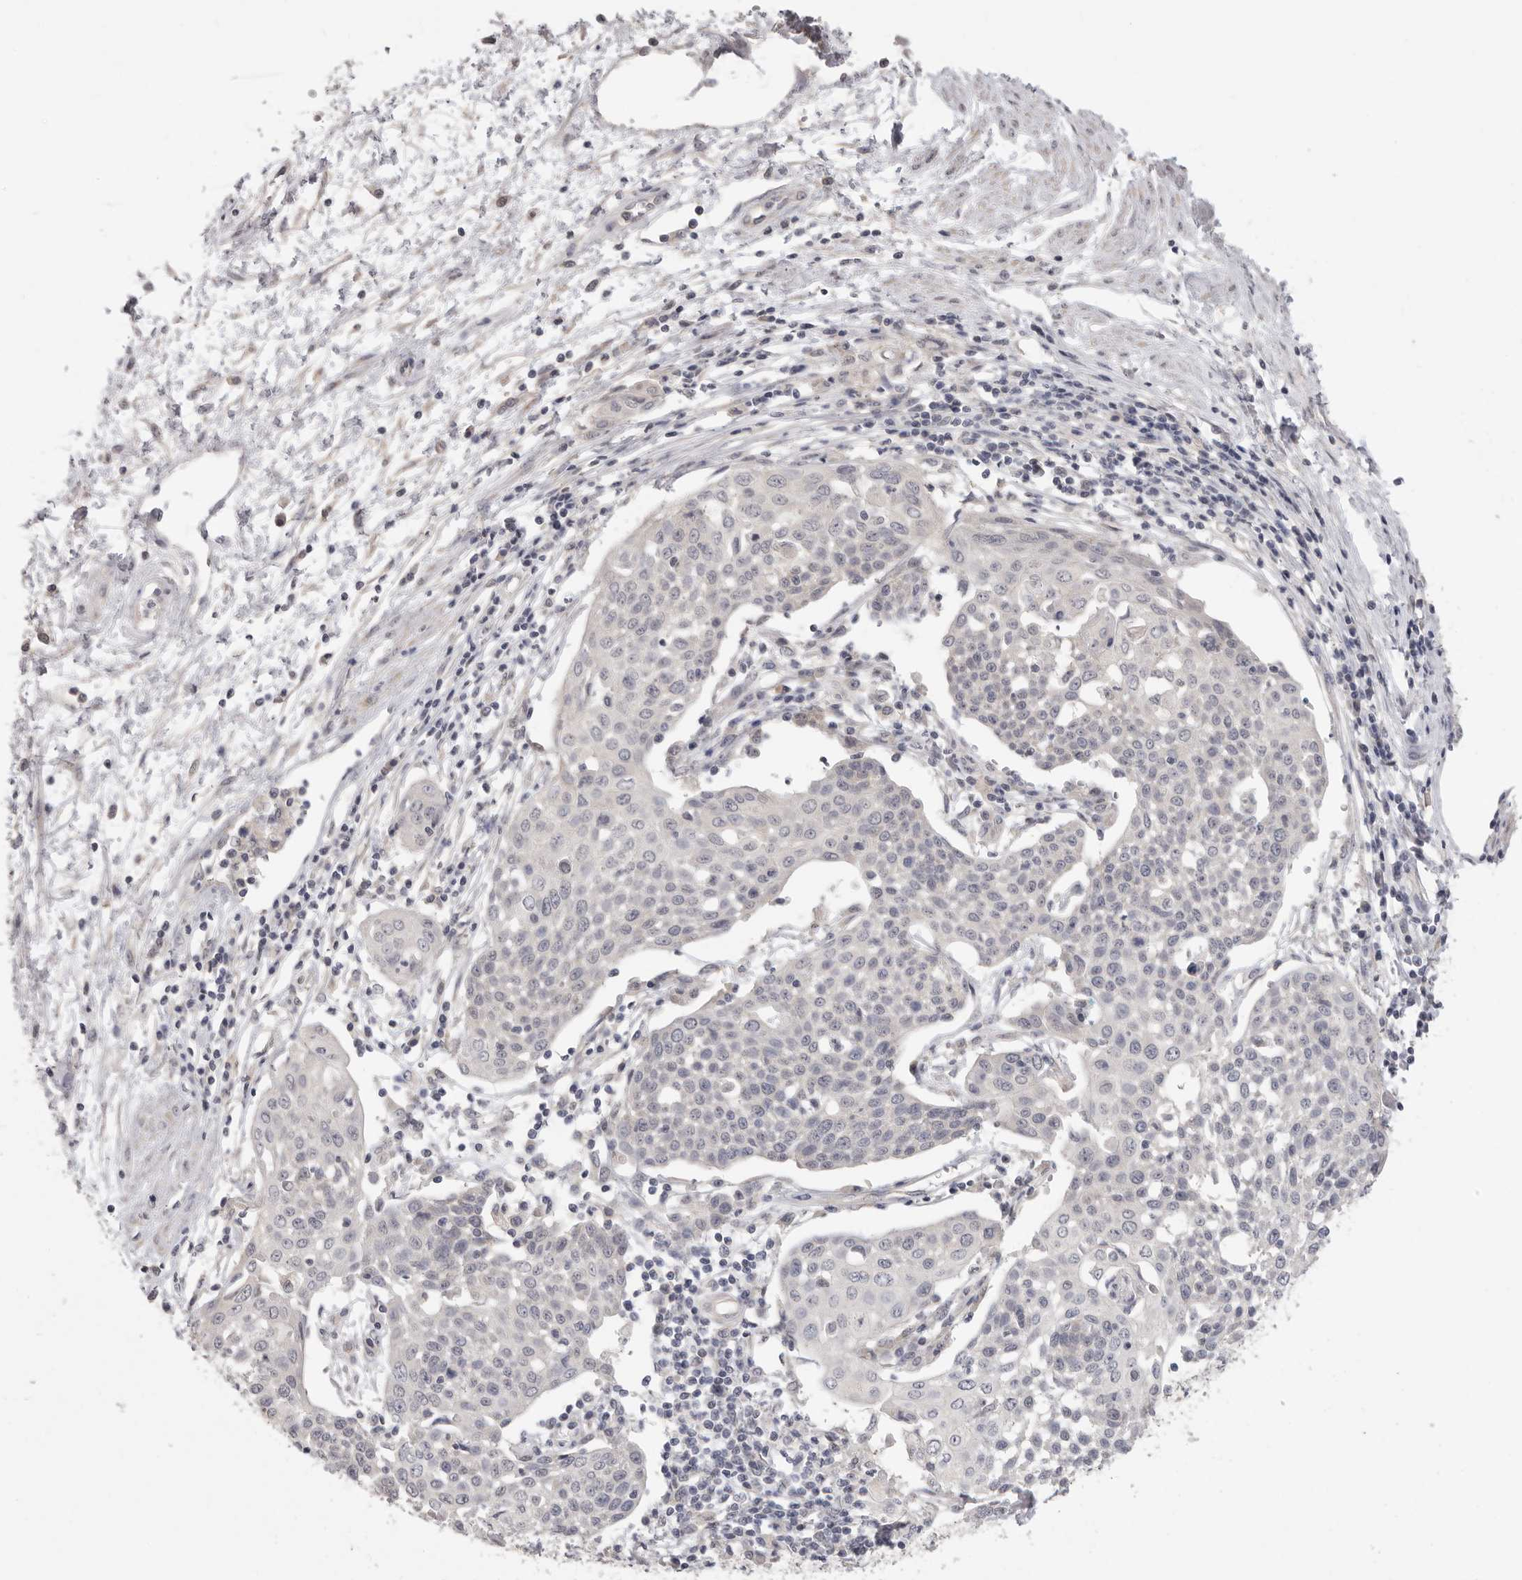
{"staining": {"intensity": "negative", "quantity": "none", "location": "none"}, "tissue": "cervical cancer", "cell_type": "Tumor cells", "image_type": "cancer", "snomed": [{"axis": "morphology", "description": "Squamous cell carcinoma, NOS"}, {"axis": "topography", "description": "Cervix"}], "caption": "This image is of cervical cancer (squamous cell carcinoma) stained with immunohistochemistry (IHC) to label a protein in brown with the nuclei are counter-stained blue. There is no staining in tumor cells.", "gene": "XIRP1", "patient": {"sex": "female", "age": 34}}